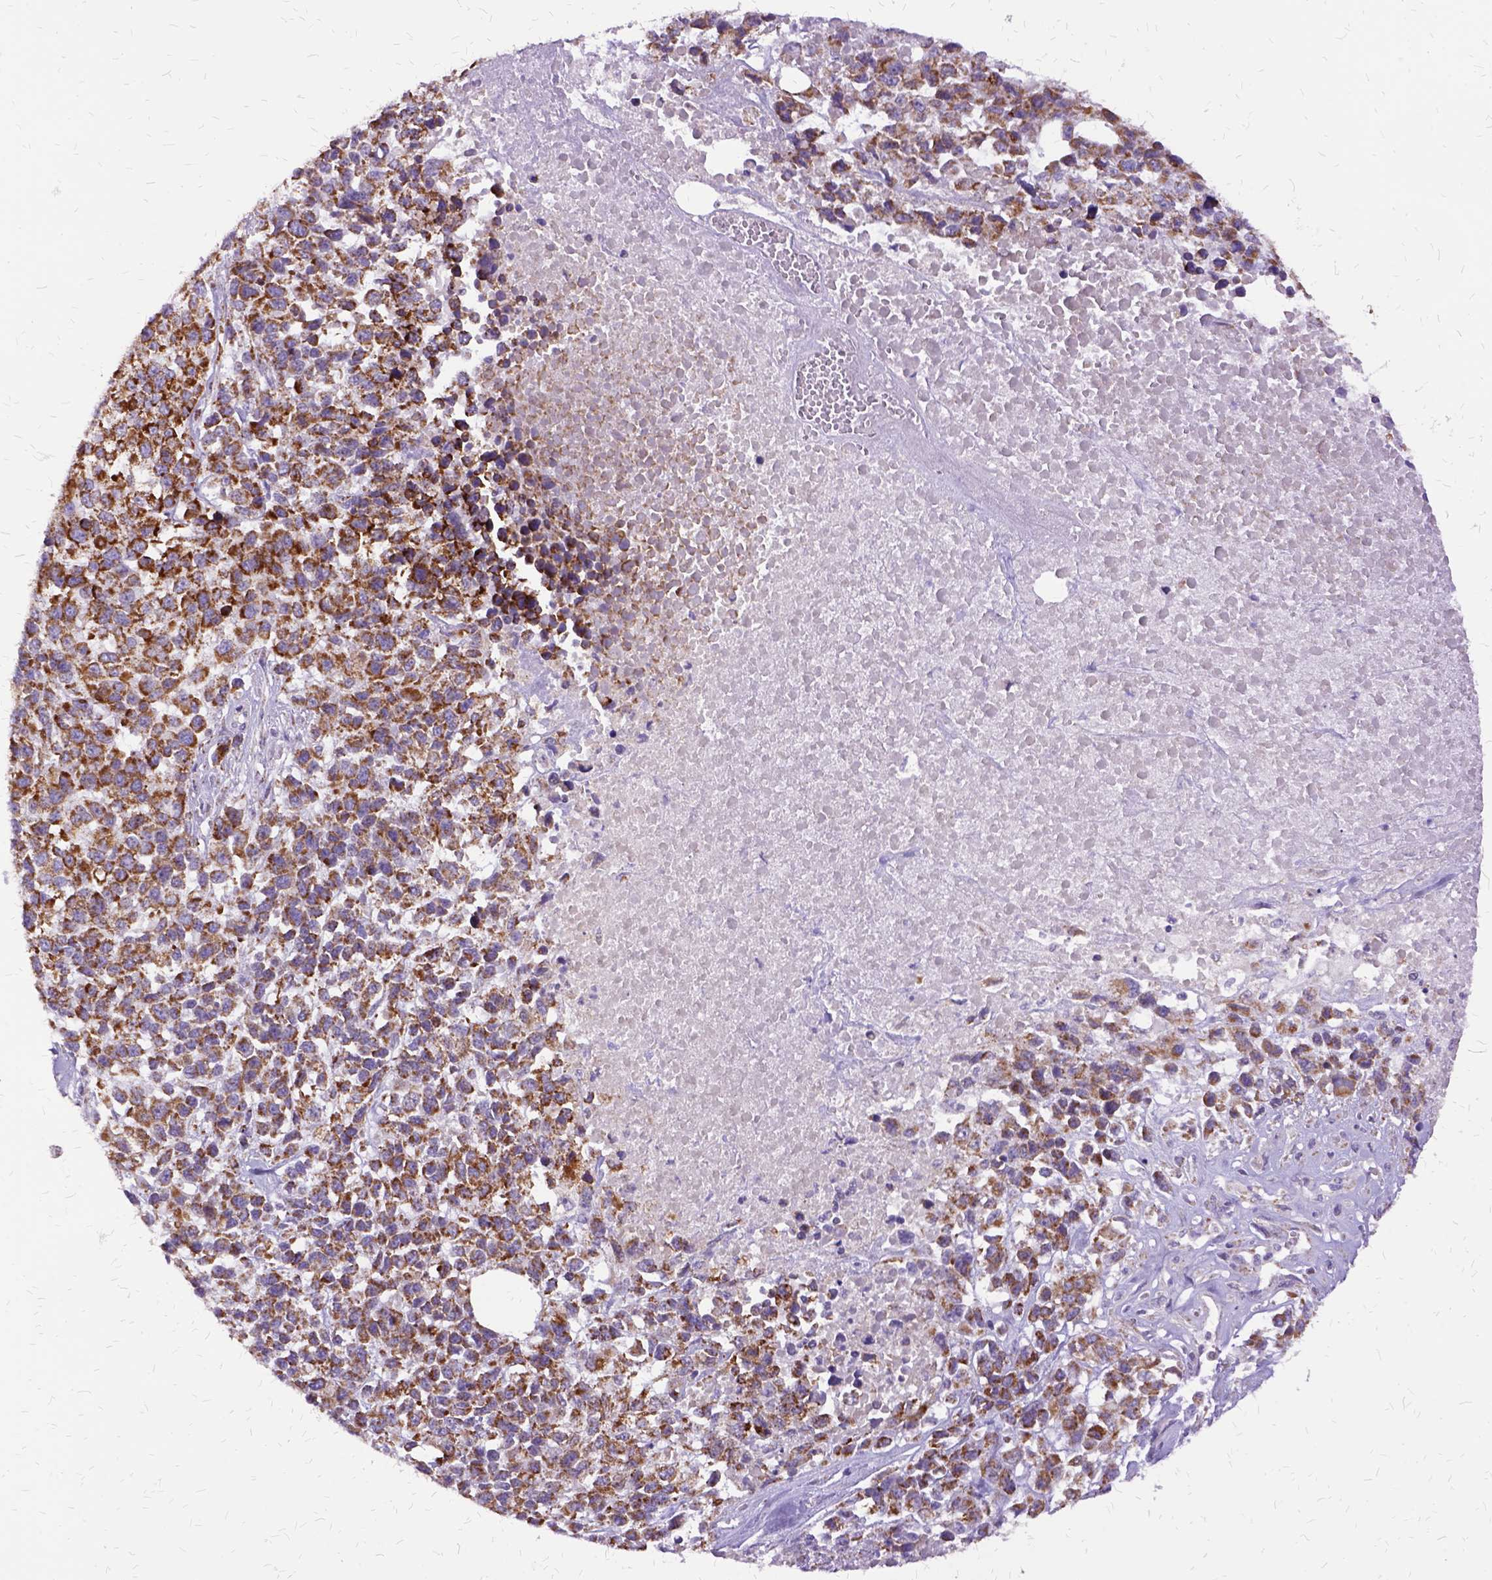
{"staining": {"intensity": "strong", "quantity": ">75%", "location": "cytoplasmic/membranous"}, "tissue": "melanoma", "cell_type": "Tumor cells", "image_type": "cancer", "snomed": [{"axis": "morphology", "description": "Malignant melanoma, Metastatic site"}, {"axis": "topography", "description": "Skin"}], "caption": "This histopathology image shows immunohistochemistry staining of human melanoma, with high strong cytoplasmic/membranous staining in about >75% of tumor cells.", "gene": "OXCT1", "patient": {"sex": "male", "age": 84}}